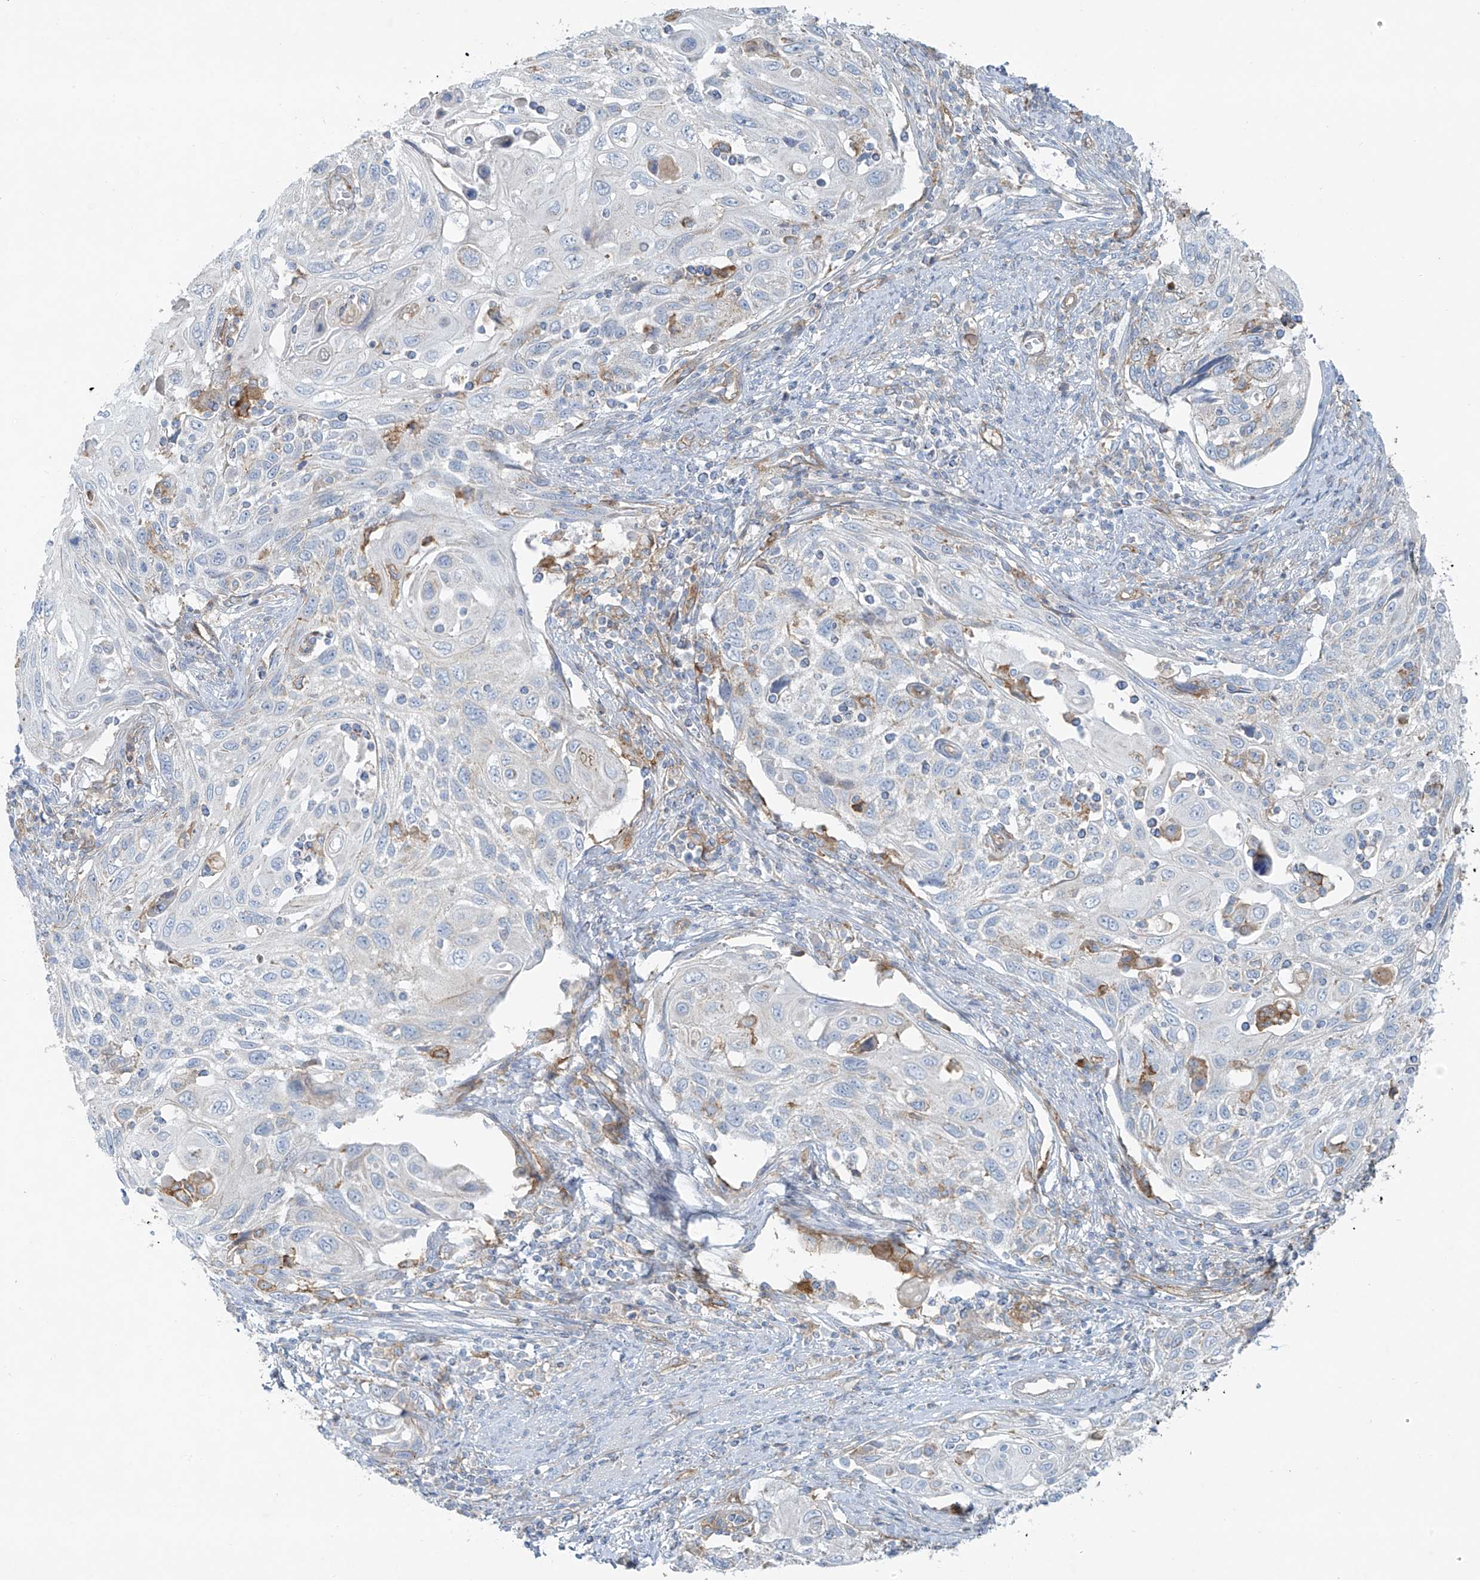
{"staining": {"intensity": "negative", "quantity": "none", "location": "none"}, "tissue": "cervical cancer", "cell_type": "Tumor cells", "image_type": "cancer", "snomed": [{"axis": "morphology", "description": "Squamous cell carcinoma, NOS"}, {"axis": "topography", "description": "Cervix"}], "caption": "IHC photomicrograph of neoplastic tissue: human cervical cancer (squamous cell carcinoma) stained with DAB demonstrates no significant protein expression in tumor cells.", "gene": "VAMP5", "patient": {"sex": "female", "age": 70}}